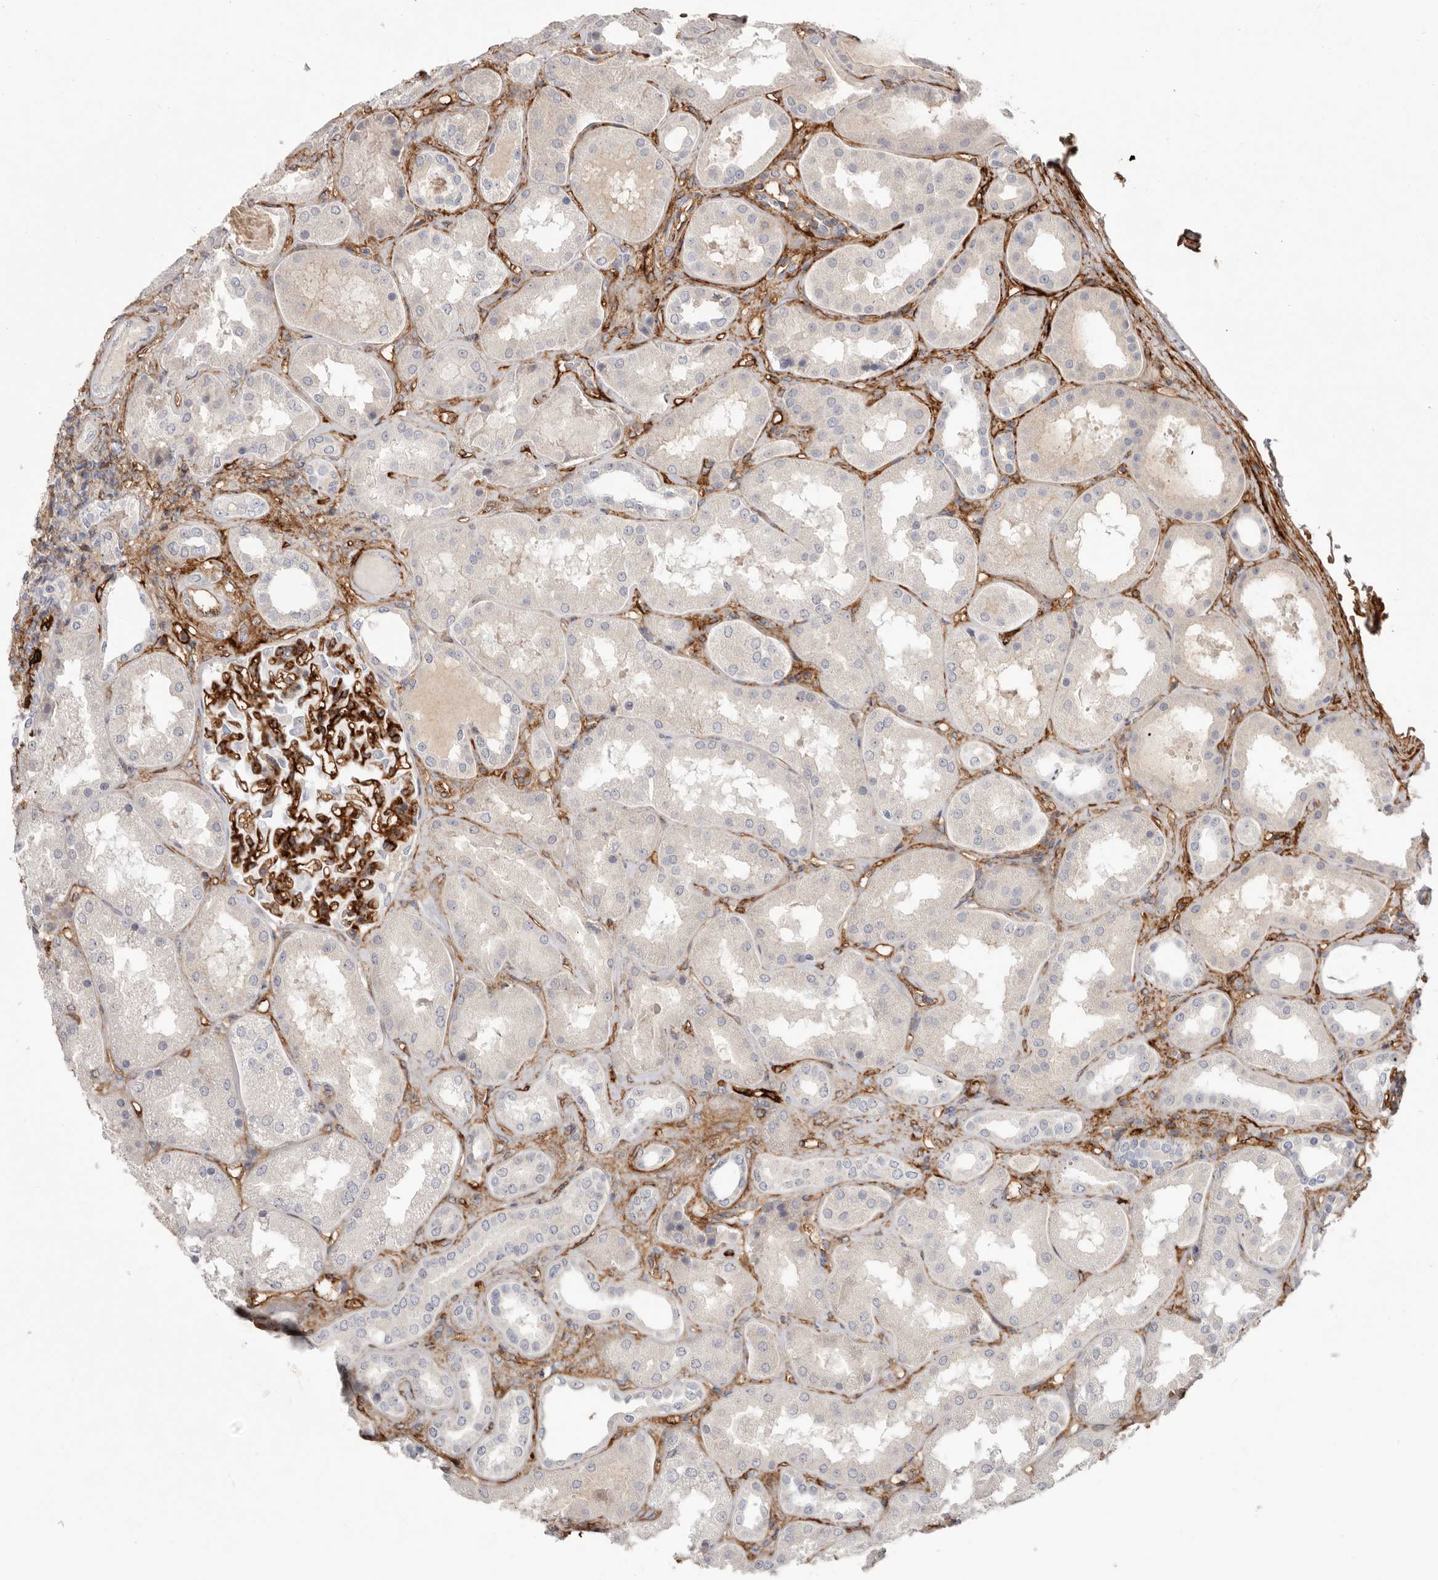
{"staining": {"intensity": "strong", "quantity": "25%-75%", "location": "cytoplasmic/membranous"}, "tissue": "kidney", "cell_type": "Cells in glomeruli", "image_type": "normal", "snomed": [{"axis": "morphology", "description": "Normal tissue, NOS"}, {"axis": "topography", "description": "Kidney"}], "caption": "Protein expression by immunohistochemistry (IHC) exhibits strong cytoplasmic/membranous expression in about 25%-75% of cells in glomeruli in normal kidney.", "gene": "LRRC66", "patient": {"sex": "female", "age": 56}}